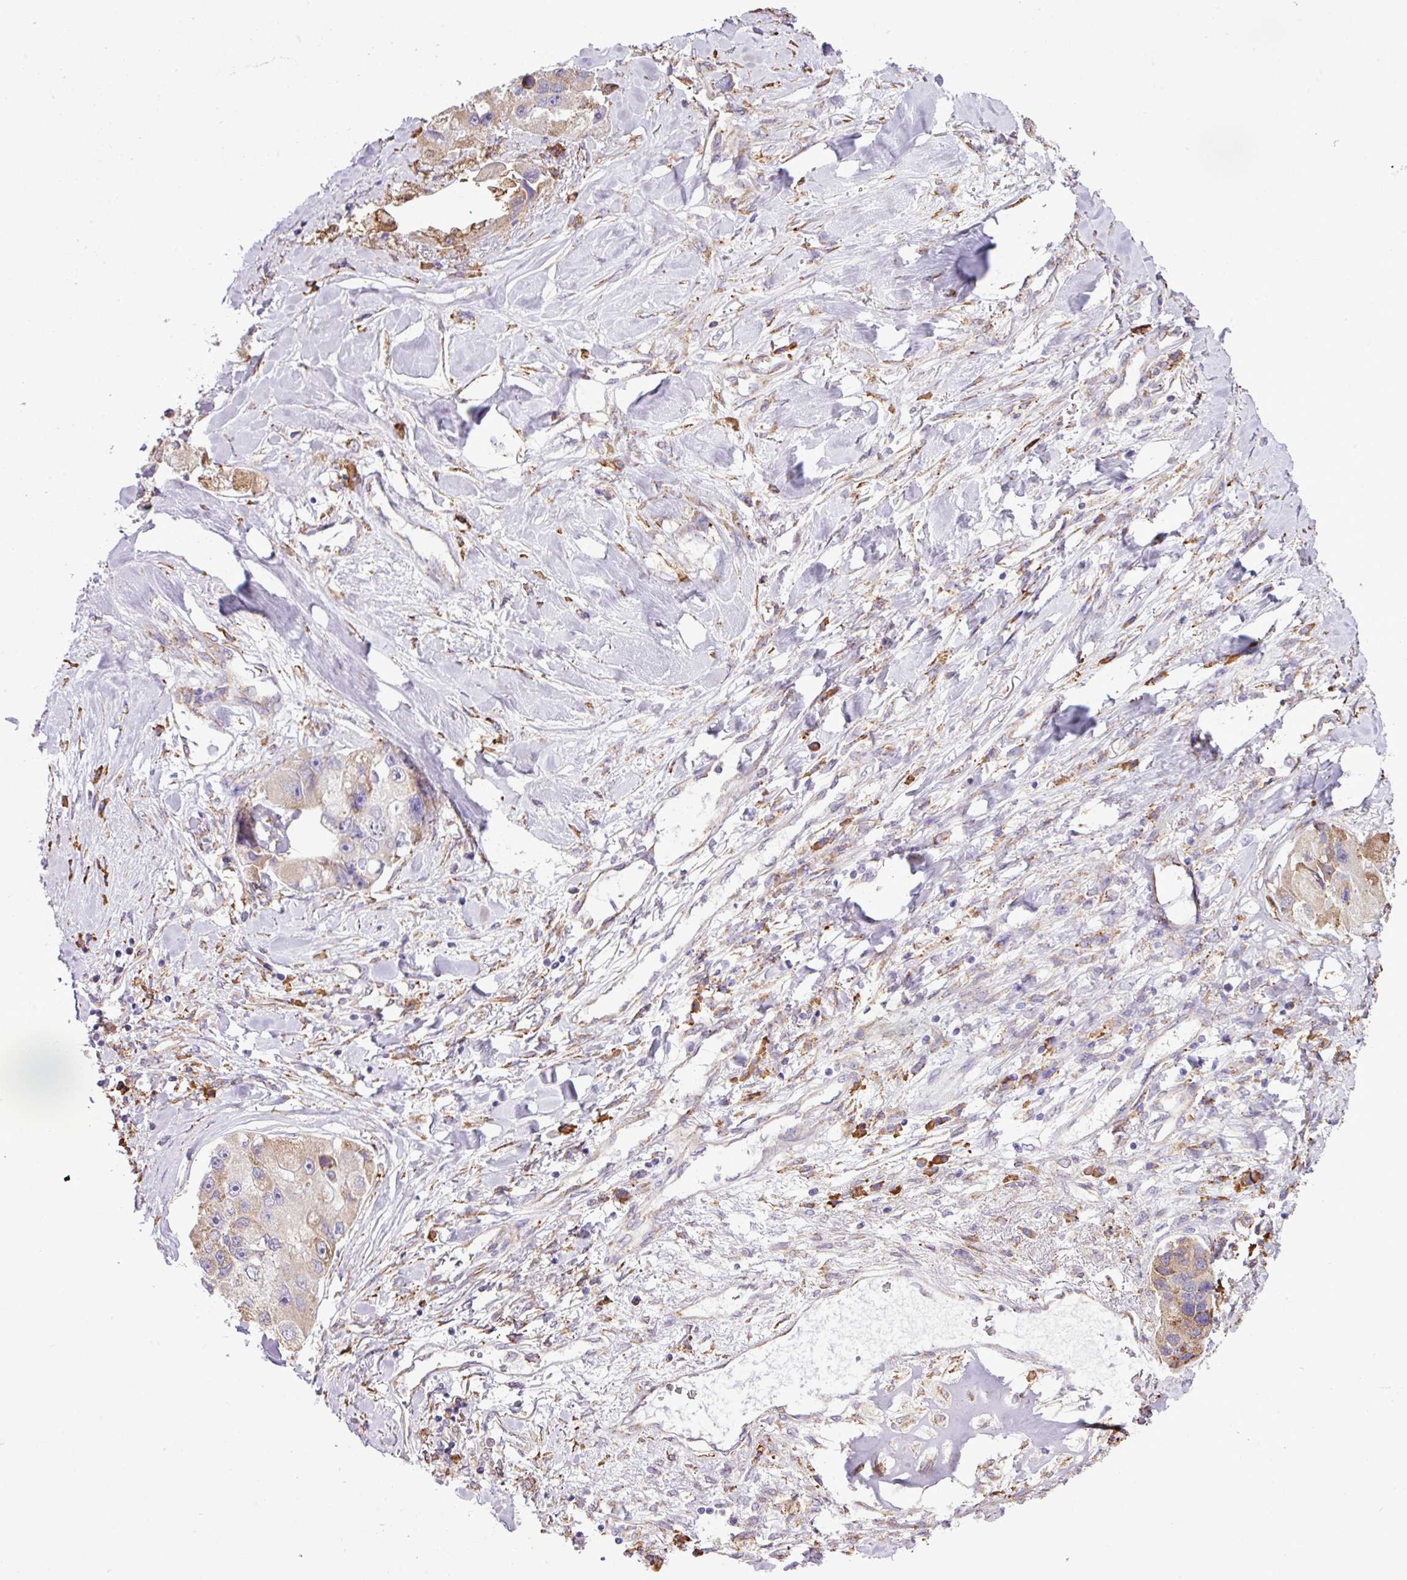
{"staining": {"intensity": "moderate", "quantity": "<25%", "location": "cytoplasmic/membranous"}, "tissue": "lung cancer", "cell_type": "Tumor cells", "image_type": "cancer", "snomed": [{"axis": "morphology", "description": "Adenocarcinoma, NOS"}, {"axis": "topography", "description": "Lung"}], "caption": "IHC of human adenocarcinoma (lung) shows low levels of moderate cytoplasmic/membranous staining in about <25% of tumor cells. (DAB = brown stain, brightfield microscopy at high magnification).", "gene": "ZSCAN5A", "patient": {"sex": "female", "age": 54}}